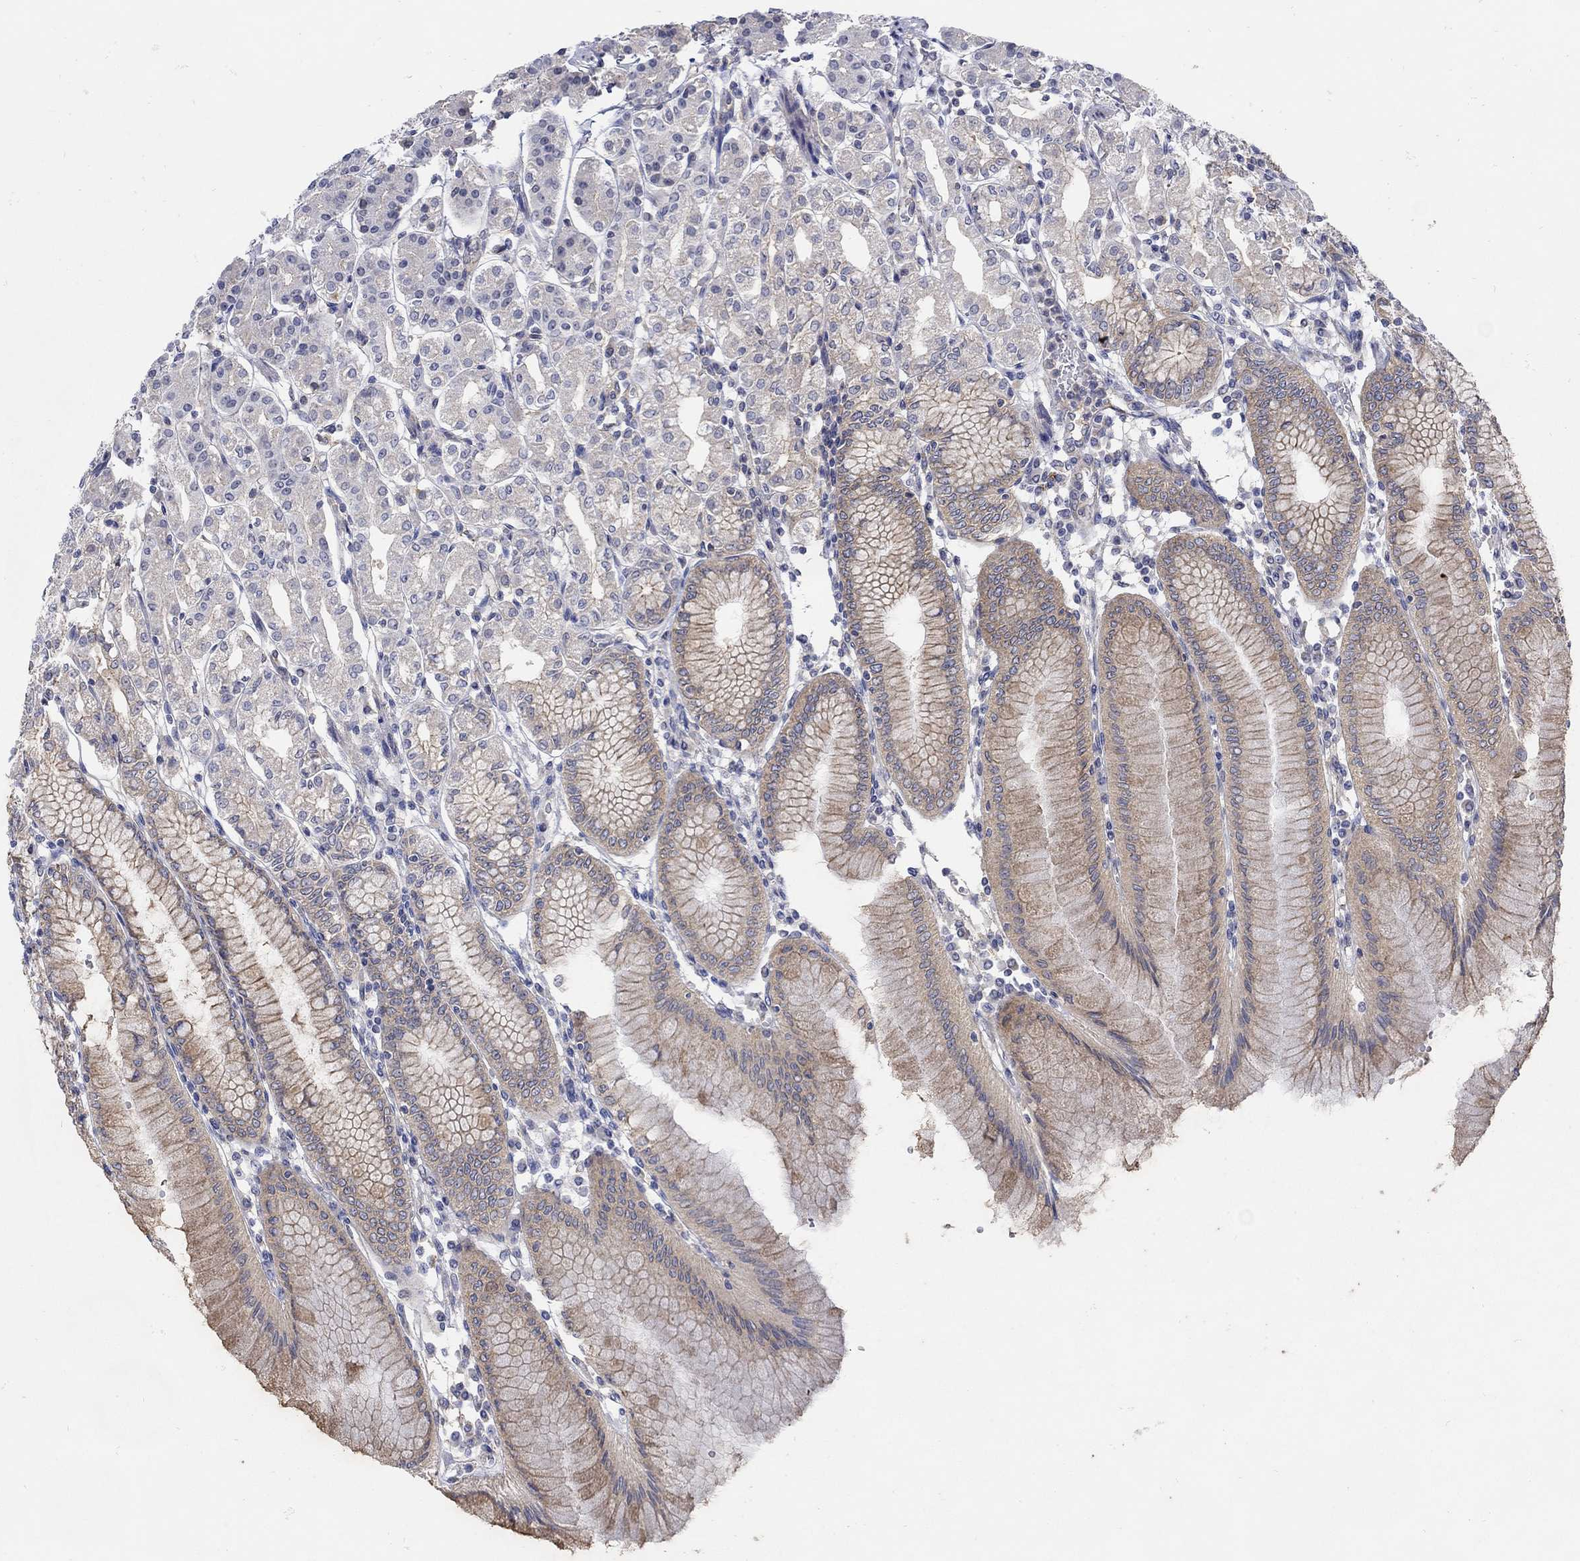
{"staining": {"intensity": "weak", "quantity": "25%-75%", "location": "cytoplasmic/membranous"}, "tissue": "stomach", "cell_type": "Glandular cells", "image_type": "normal", "snomed": [{"axis": "morphology", "description": "Normal tissue, NOS"}, {"axis": "topography", "description": "Skeletal muscle"}, {"axis": "topography", "description": "Stomach"}], "caption": "Immunohistochemistry (IHC) photomicrograph of benign stomach: human stomach stained using IHC reveals low levels of weak protein expression localized specifically in the cytoplasmic/membranous of glandular cells, appearing as a cytoplasmic/membranous brown color.", "gene": "TEKT3", "patient": {"sex": "female", "age": 57}}